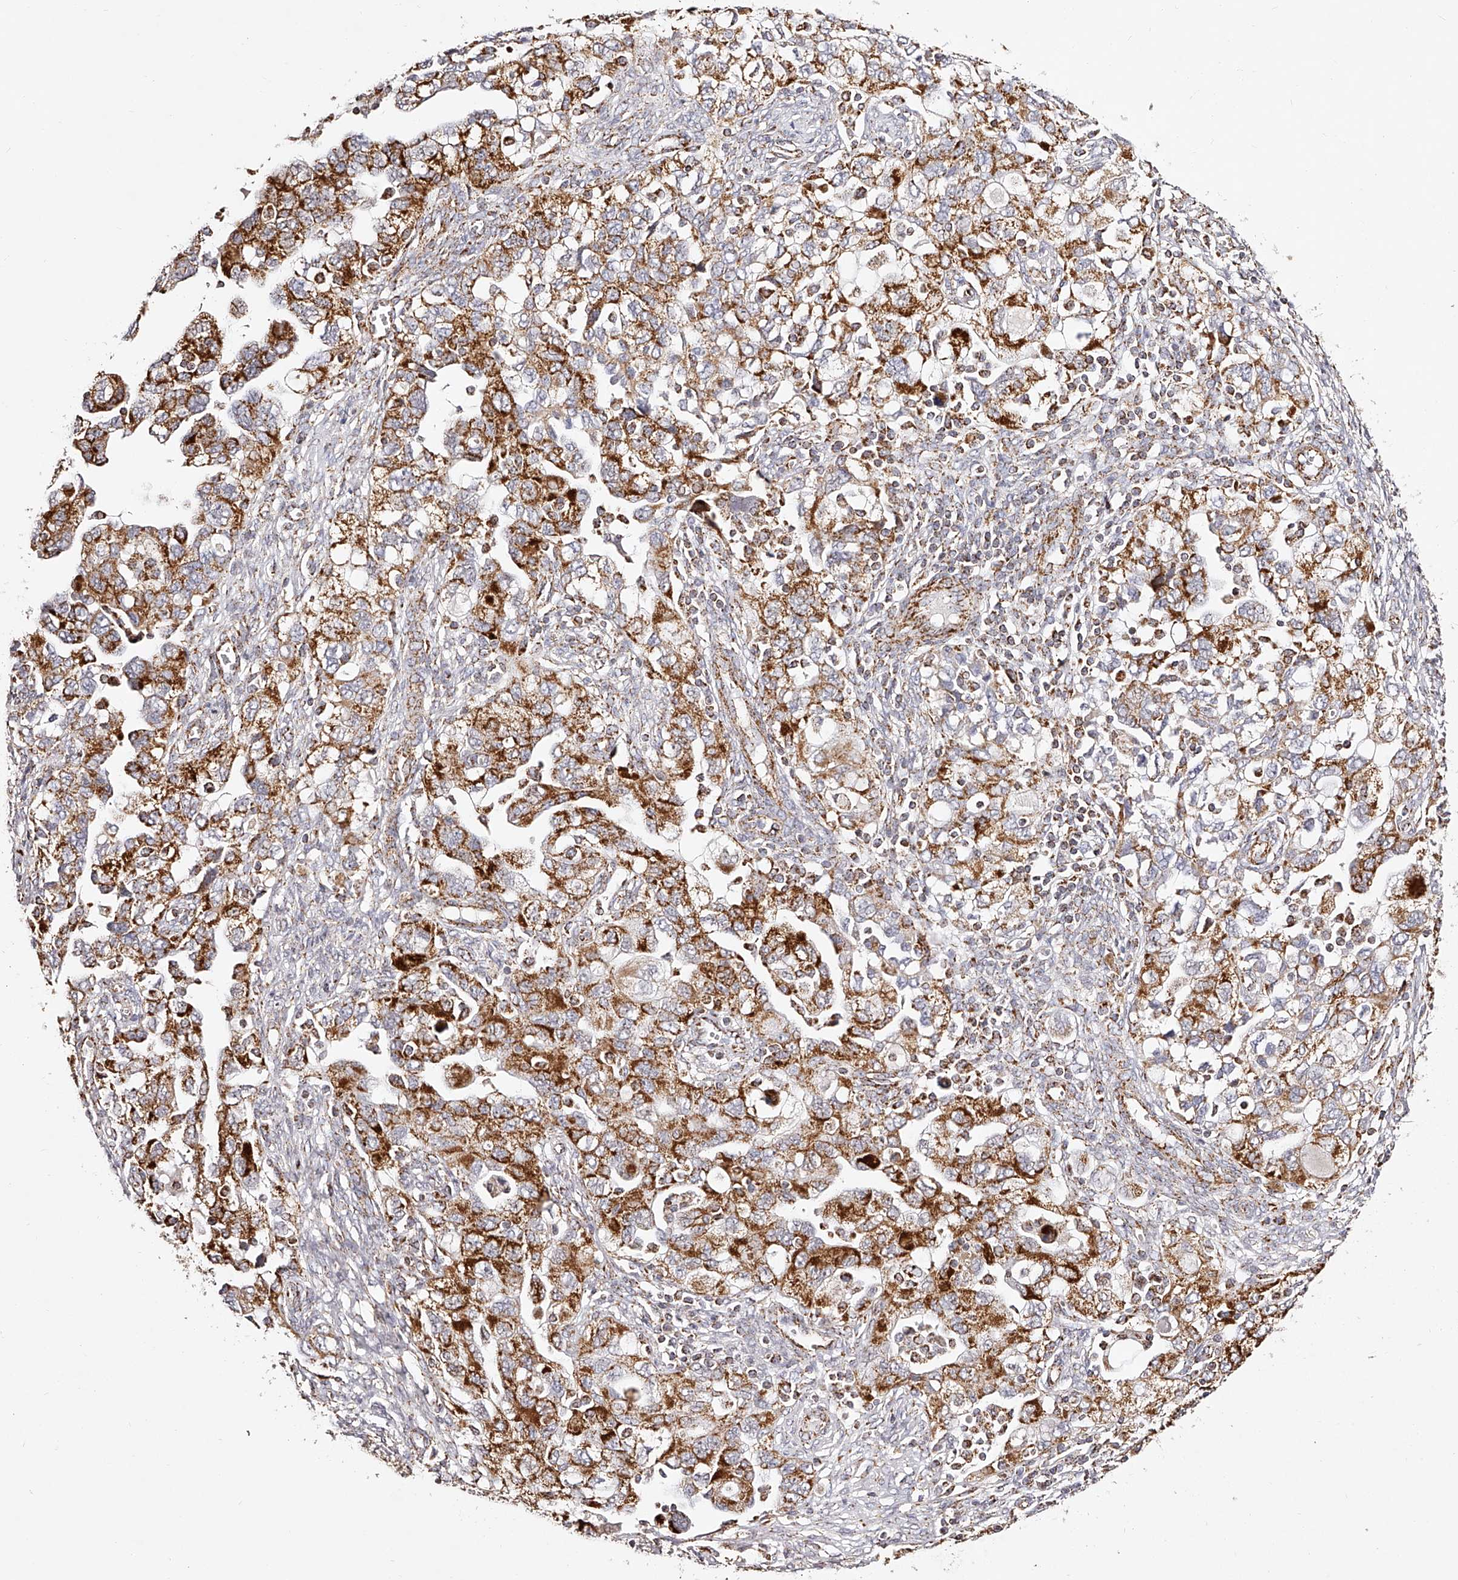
{"staining": {"intensity": "strong", "quantity": ">75%", "location": "cytoplasmic/membranous"}, "tissue": "ovarian cancer", "cell_type": "Tumor cells", "image_type": "cancer", "snomed": [{"axis": "morphology", "description": "Carcinoma, NOS"}, {"axis": "morphology", "description": "Cystadenocarcinoma, serous, NOS"}, {"axis": "topography", "description": "Ovary"}], "caption": "Immunohistochemical staining of human carcinoma (ovarian) shows strong cytoplasmic/membranous protein positivity in approximately >75% of tumor cells.", "gene": "NDUFV3", "patient": {"sex": "female", "age": 69}}